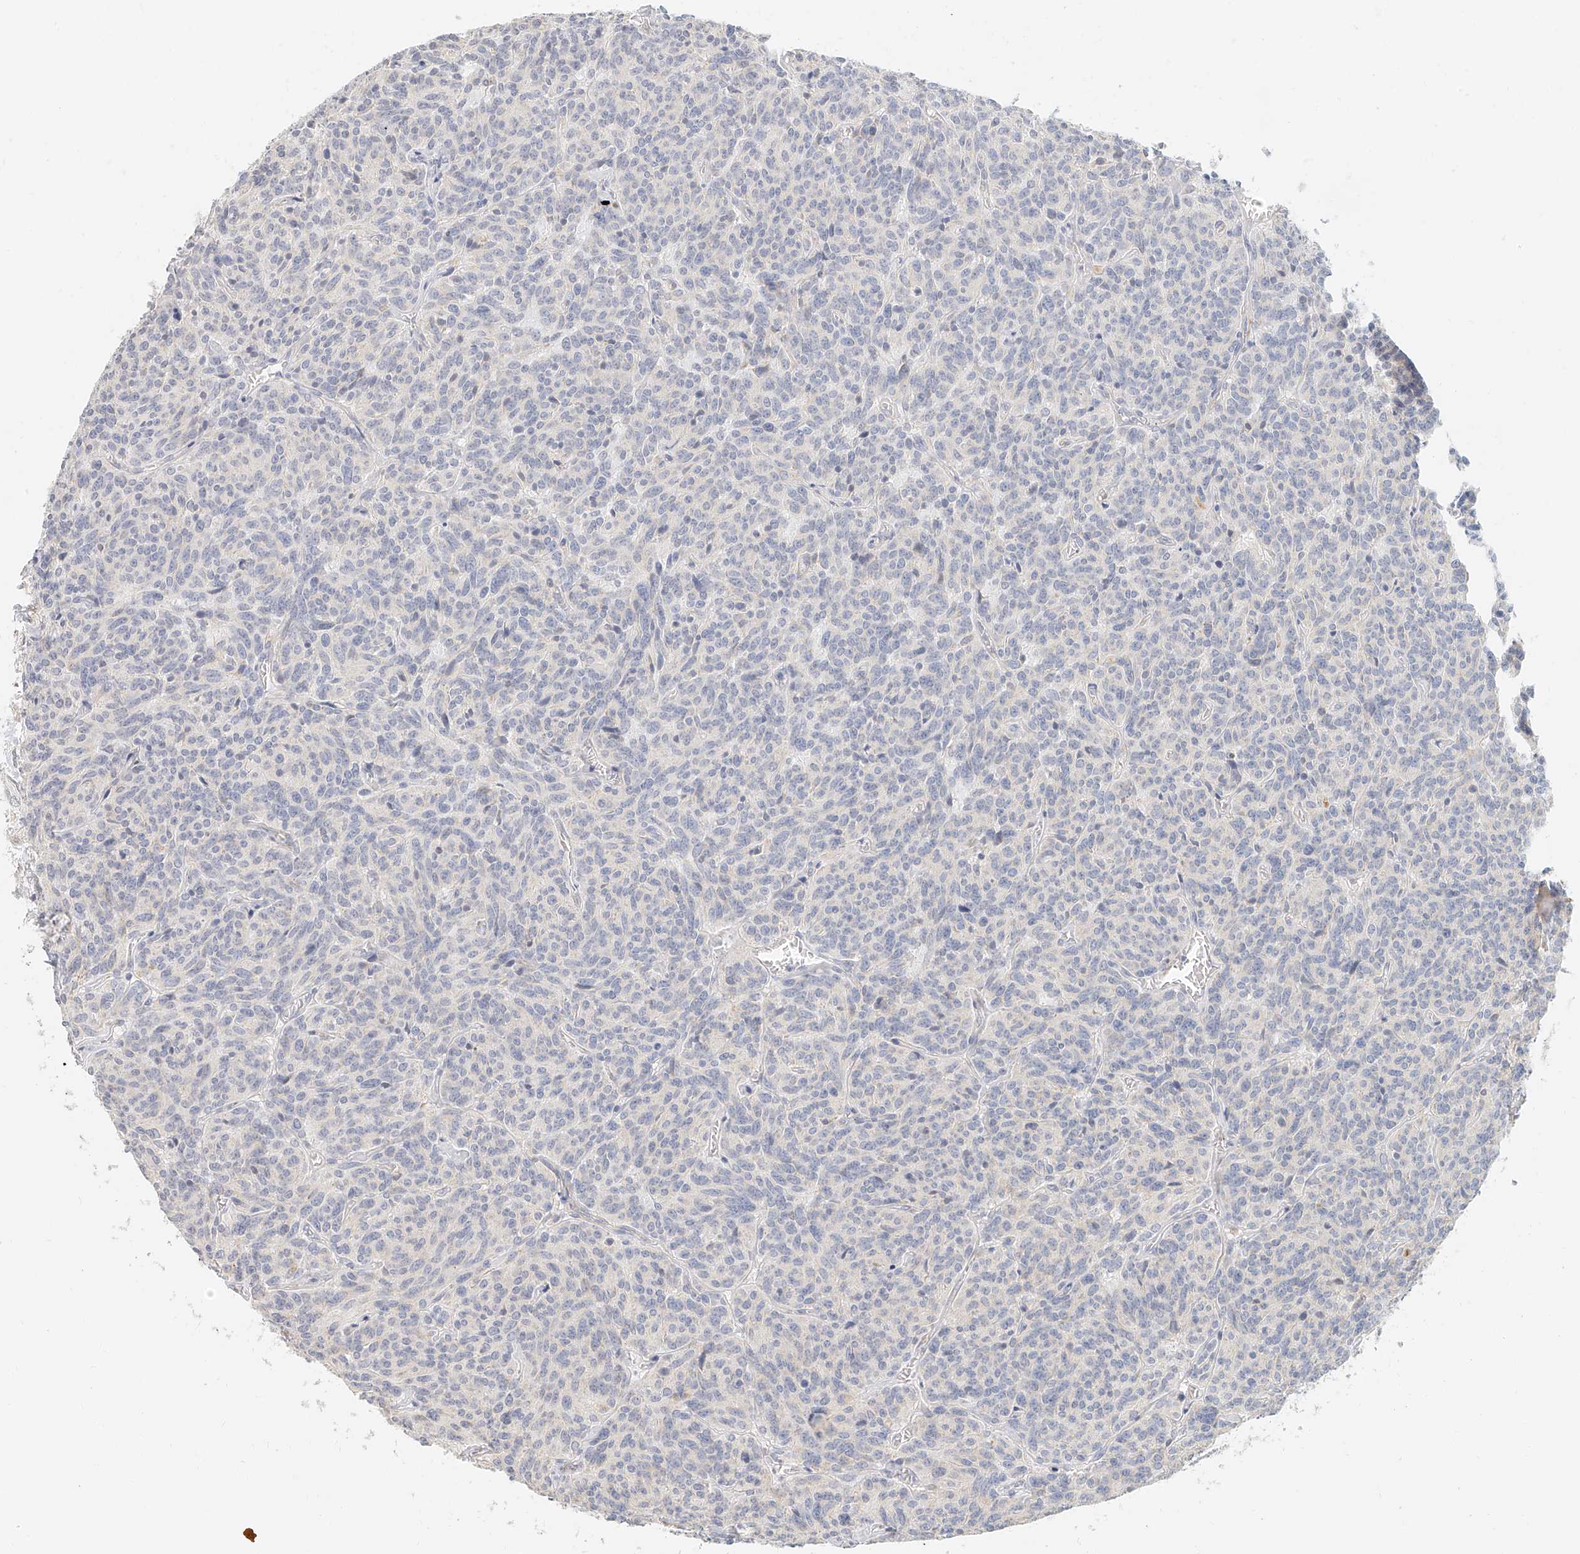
{"staining": {"intensity": "negative", "quantity": "none", "location": "none"}, "tissue": "carcinoid", "cell_type": "Tumor cells", "image_type": "cancer", "snomed": [{"axis": "morphology", "description": "Carcinoid, malignant, NOS"}, {"axis": "topography", "description": "Lung"}], "caption": "An immunohistochemistry (IHC) micrograph of carcinoid is shown. There is no staining in tumor cells of carcinoid.", "gene": "CXorf58", "patient": {"sex": "female", "age": 46}}